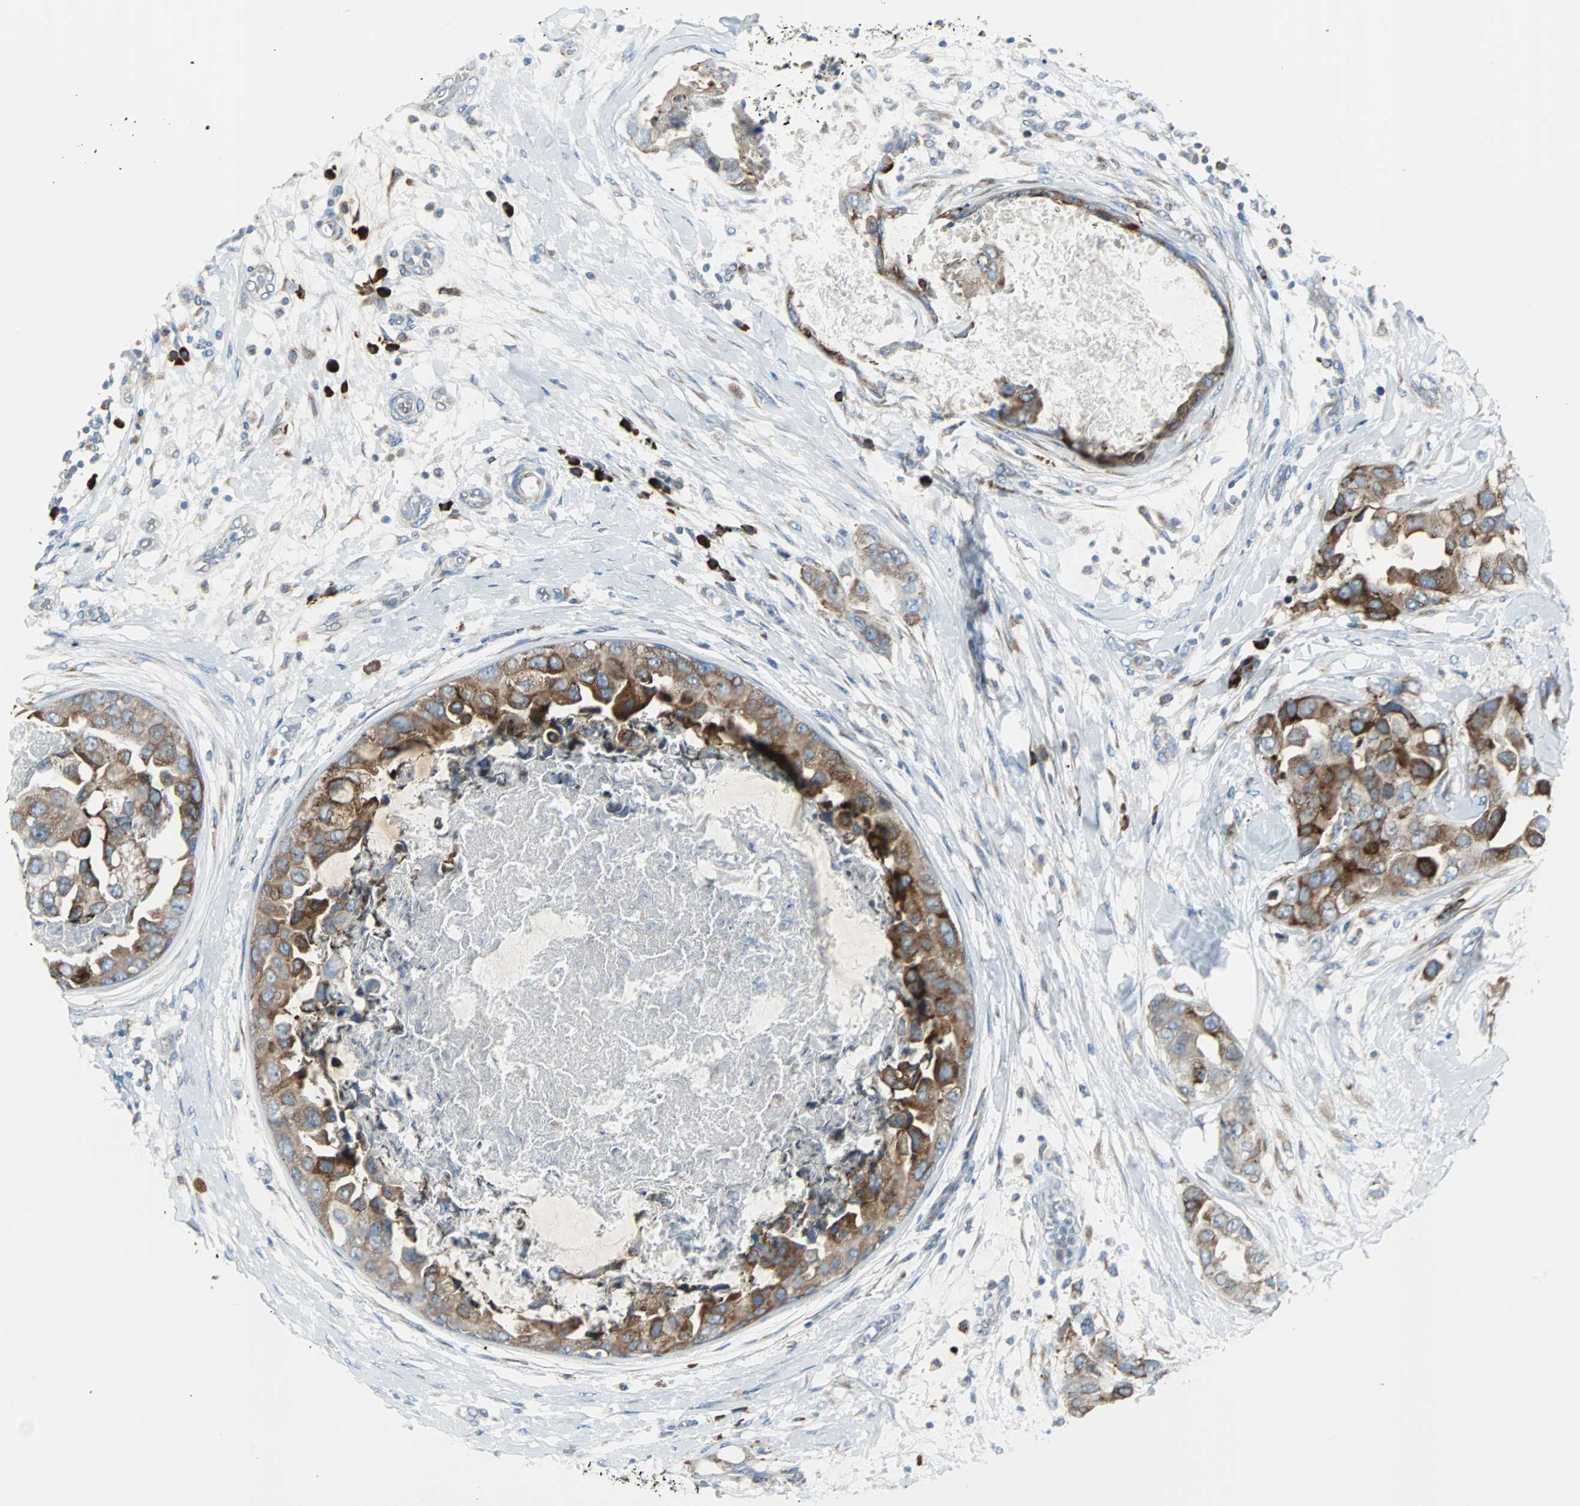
{"staining": {"intensity": "moderate", "quantity": ">75%", "location": "cytoplasmic/membranous"}, "tissue": "breast cancer", "cell_type": "Tumor cells", "image_type": "cancer", "snomed": [{"axis": "morphology", "description": "Duct carcinoma"}, {"axis": "topography", "description": "Breast"}], "caption": "Breast infiltrating ductal carcinoma stained with DAB (3,3'-diaminobenzidine) IHC demonstrates medium levels of moderate cytoplasmic/membranous staining in approximately >75% of tumor cells. (DAB IHC, brown staining for protein, blue staining for nuclei).", "gene": "PDIA4", "patient": {"sex": "female", "age": 40}}